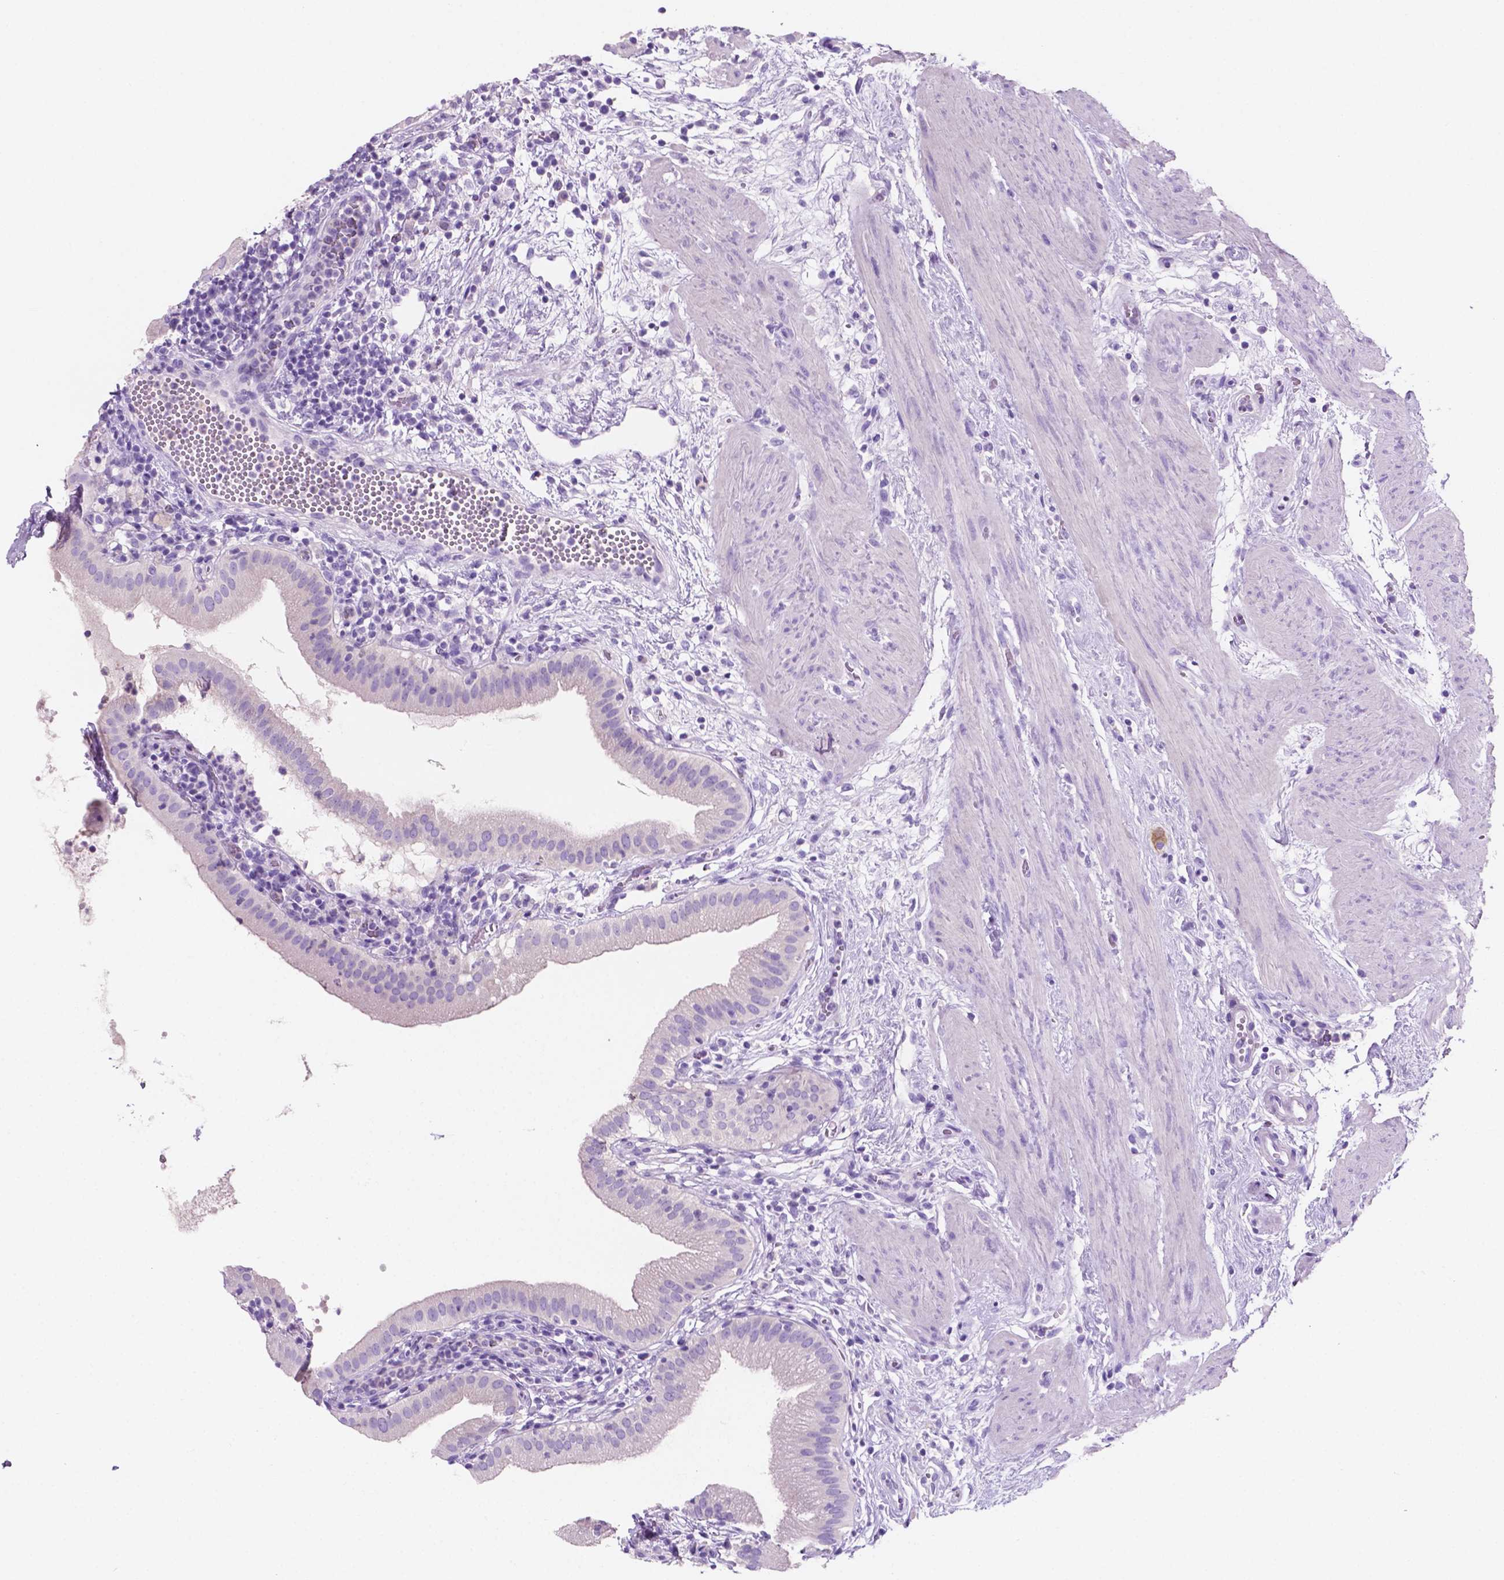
{"staining": {"intensity": "negative", "quantity": "none", "location": "none"}, "tissue": "gallbladder", "cell_type": "Glandular cells", "image_type": "normal", "snomed": [{"axis": "morphology", "description": "Normal tissue, NOS"}, {"axis": "topography", "description": "Gallbladder"}], "caption": "There is no significant positivity in glandular cells of gallbladder. (DAB immunohistochemistry (IHC), high magnification).", "gene": "POU4F1", "patient": {"sex": "female", "age": 65}}